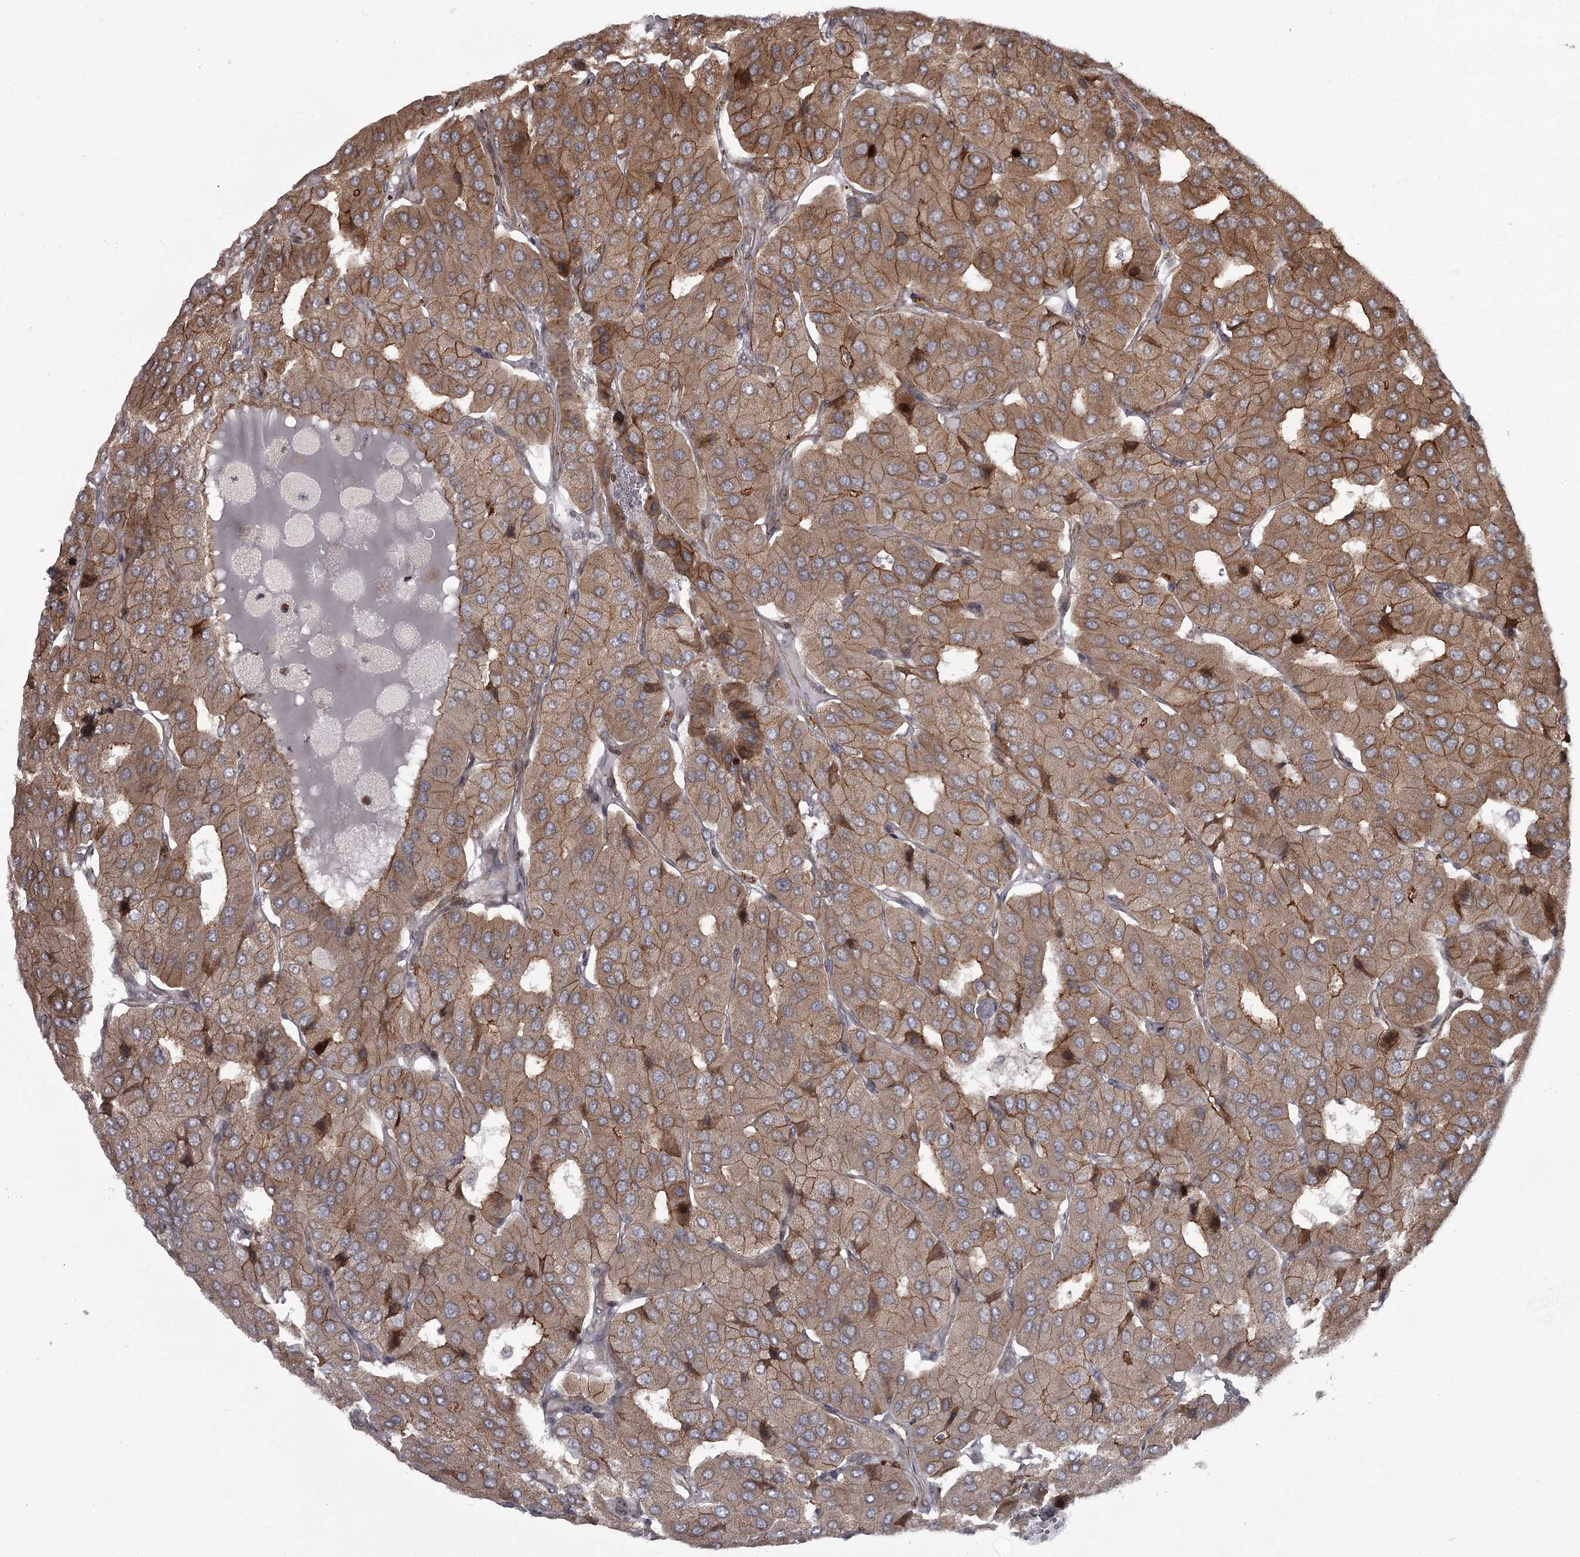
{"staining": {"intensity": "moderate", "quantity": ">75%", "location": "cytoplasmic/membranous"}, "tissue": "parathyroid gland", "cell_type": "Glandular cells", "image_type": "normal", "snomed": [{"axis": "morphology", "description": "Normal tissue, NOS"}, {"axis": "morphology", "description": "Adenoma, NOS"}, {"axis": "topography", "description": "Parathyroid gland"}], "caption": "Immunohistochemistry of benign parathyroid gland demonstrates medium levels of moderate cytoplasmic/membranous positivity in approximately >75% of glandular cells.", "gene": "THAP9", "patient": {"sex": "female", "age": 86}}